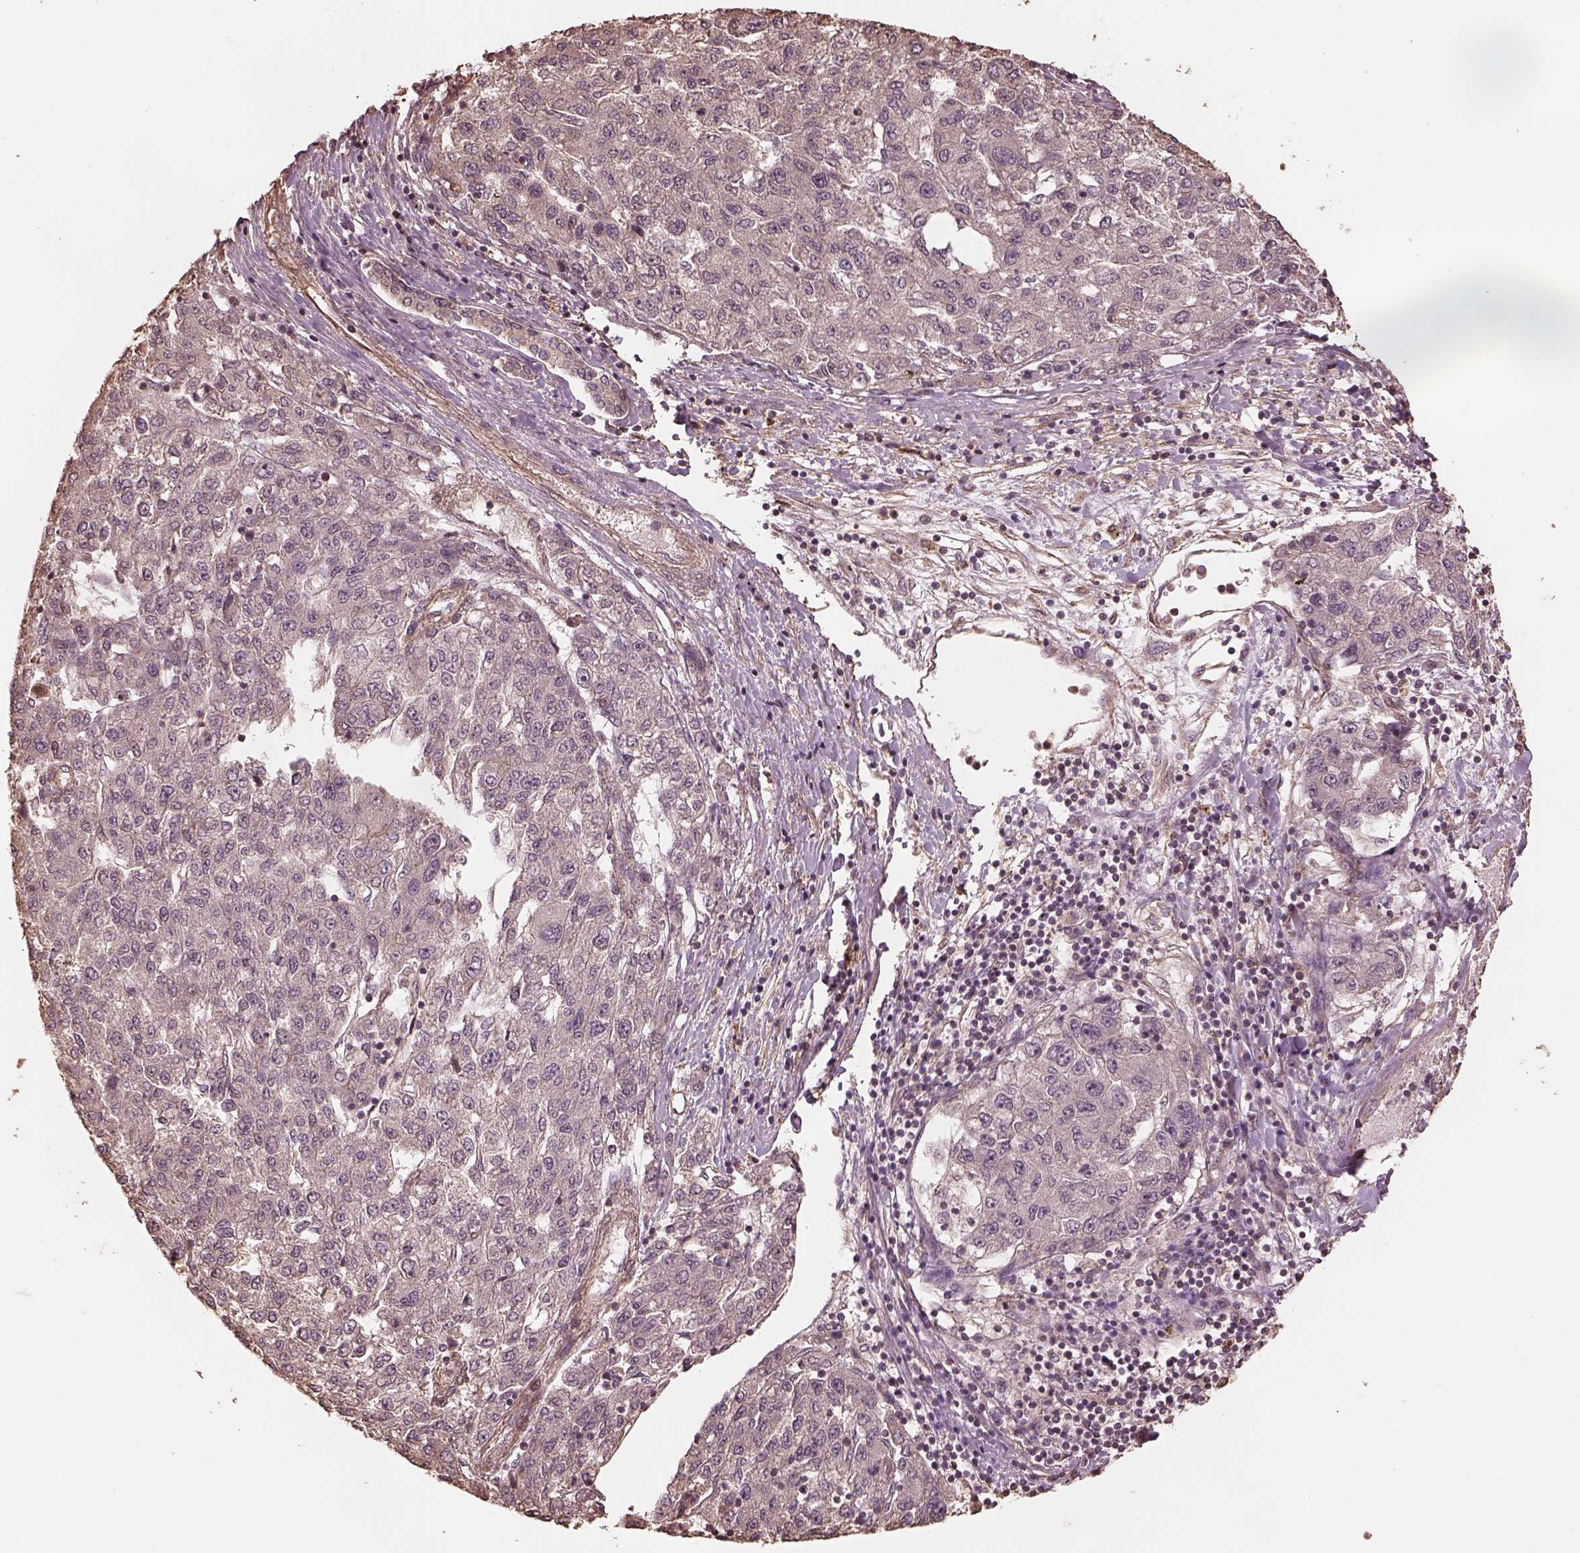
{"staining": {"intensity": "negative", "quantity": "none", "location": "none"}, "tissue": "liver cancer", "cell_type": "Tumor cells", "image_type": "cancer", "snomed": [{"axis": "morphology", "description": "Carcinoma, Hepatocellular, NOS"}, {"axis": "topography", "description": "Liver"}], "caption": "Photomicrograph shows no protein positivity in tumor cells of liver cancer (hepatocellular carcinoma) tissue. (DAB immunohistochemistry (IHC), high magnification).", "gene": "METTL4", "patient": {"sex": "male", "age": 56}}